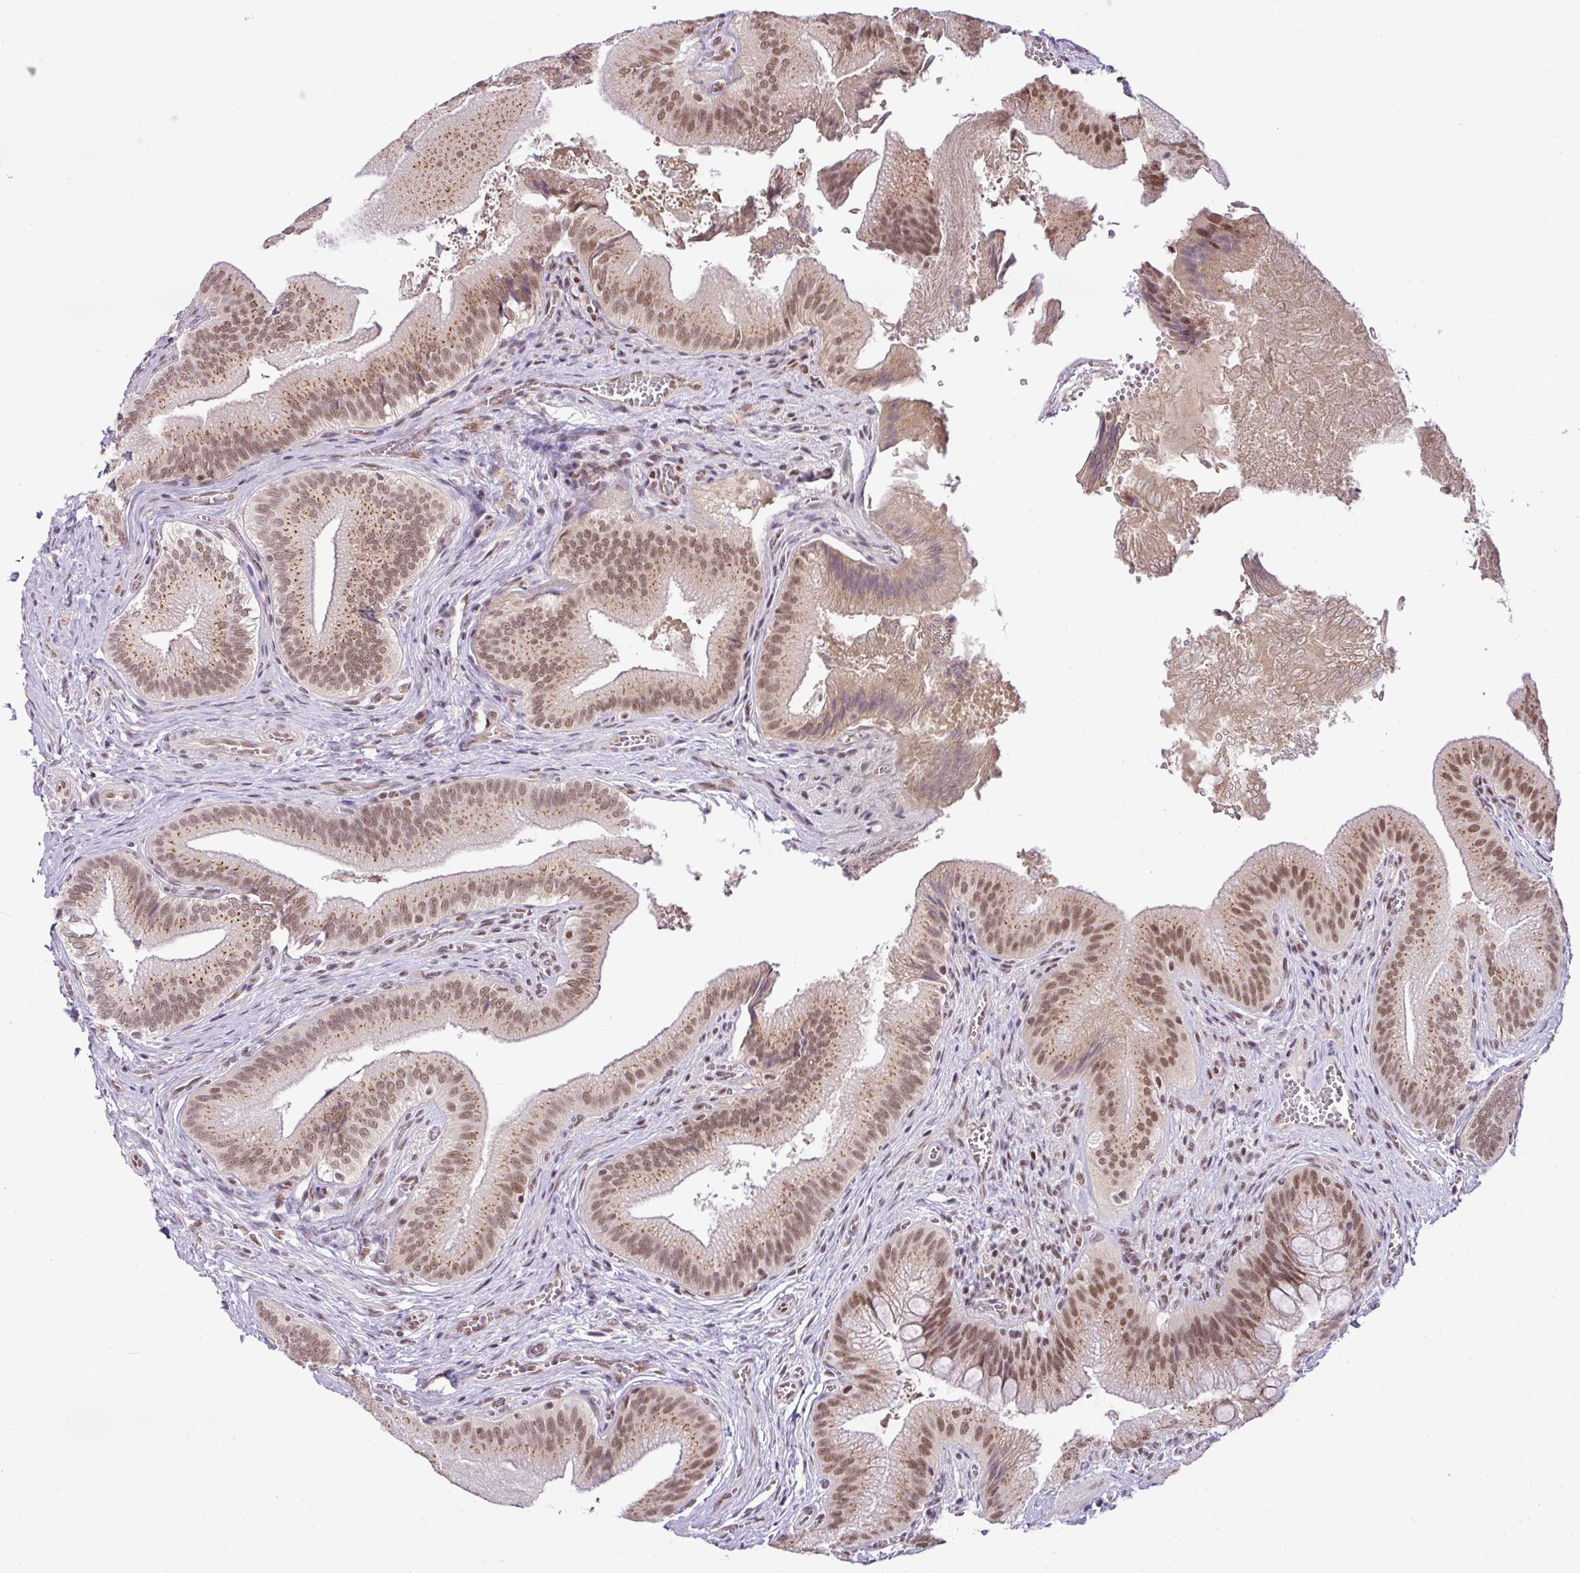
{"staining": {"intensity": "moderate", "quantity": ">75%", "location": "nuclear"}, "tissue": "gallbladder", "cell_type": "Glandular cells", "image_type": "normal", "snomed": [{"axis": "morphology", "description": "Normal tissue, NOS"}, {"axis": "topography", "description": "Gallbladder"}], "caption": "Gallbladder stained with DAB IHC shows medium levels of moderate nuclear positivity in about >75% of glandular cells.", "gene": "PGAP4", "patient": {"sex": "male", "age": 17}}